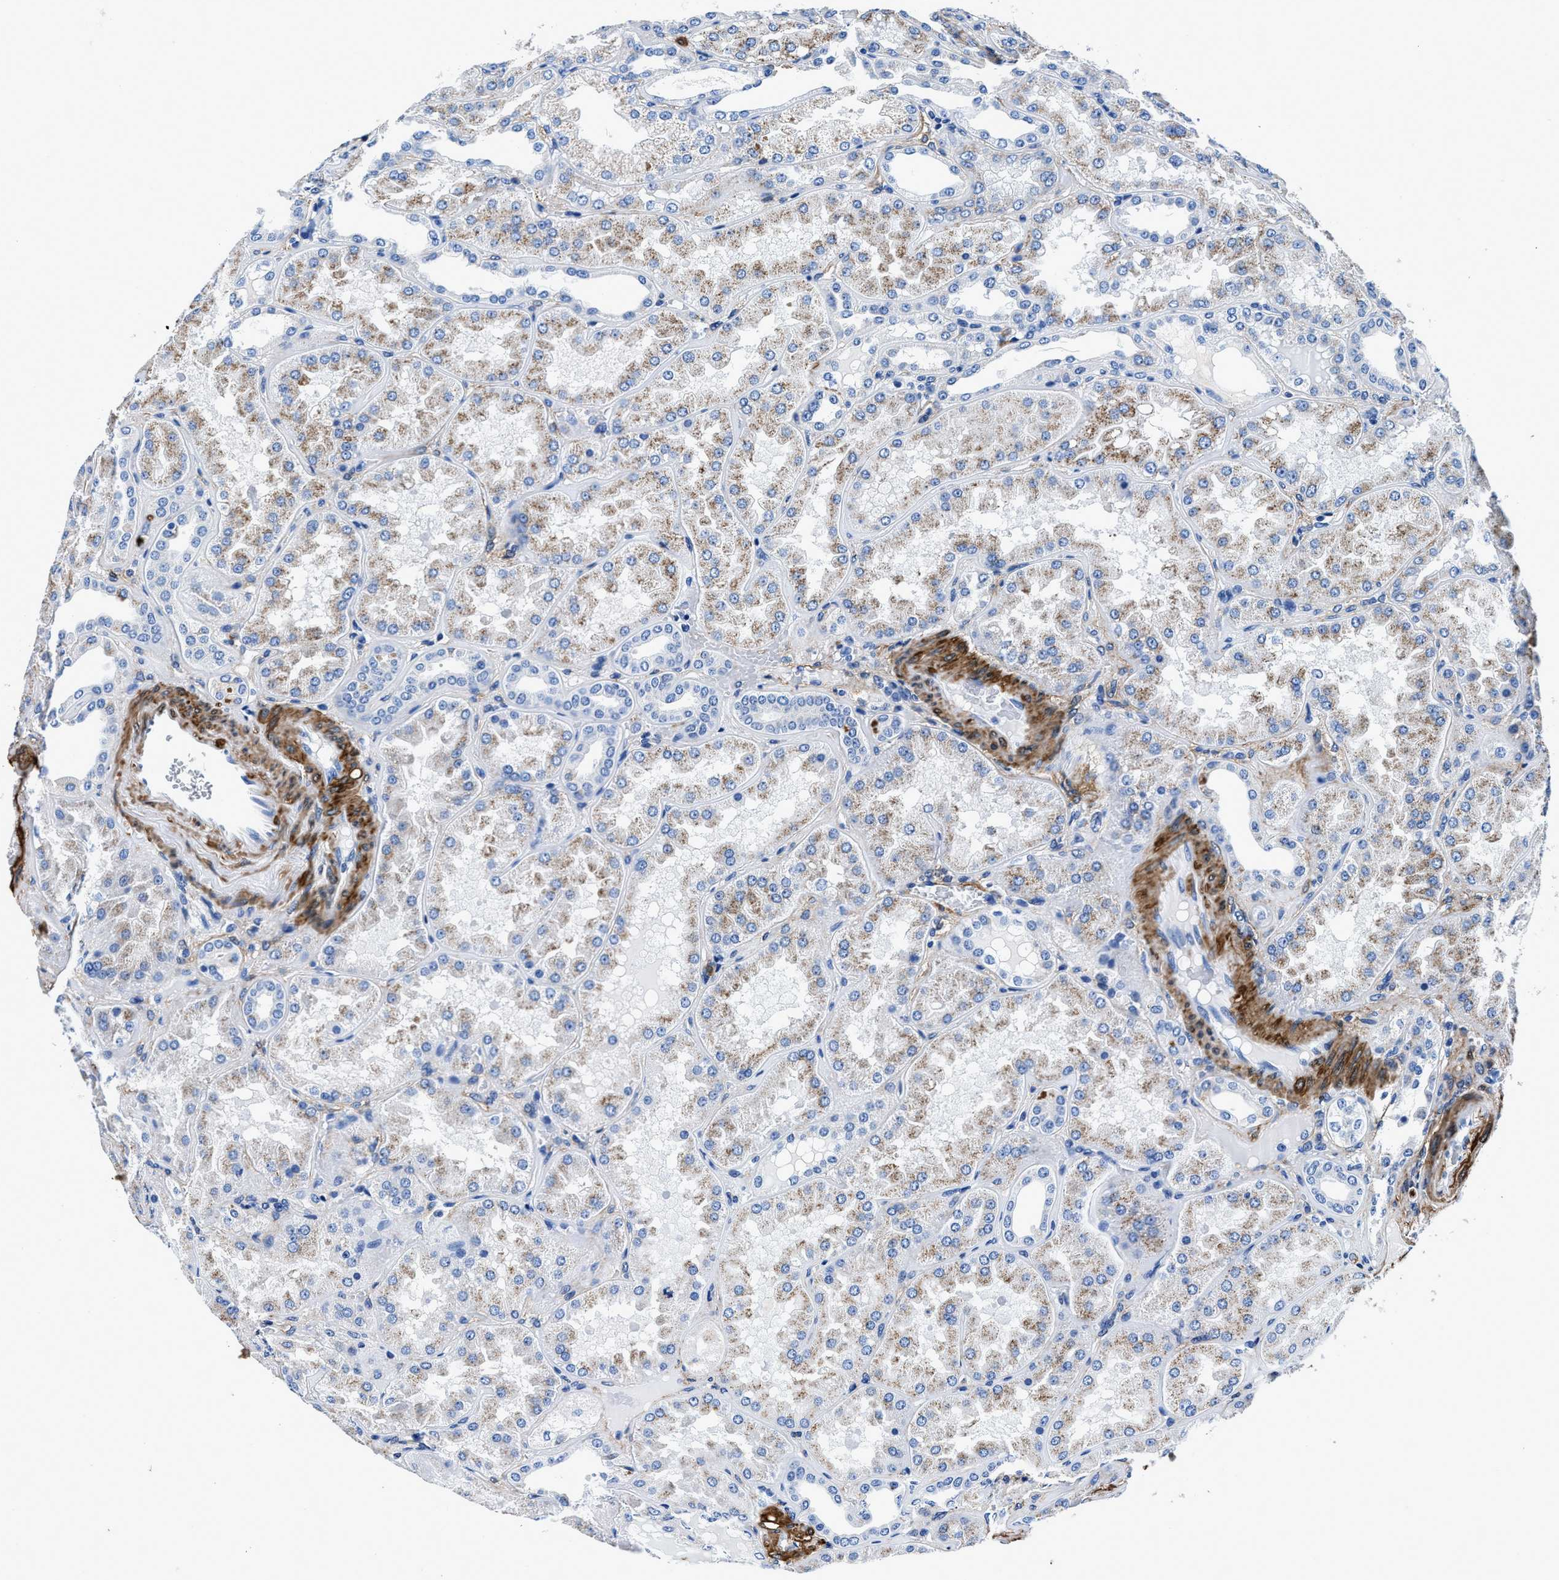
{"staining": {"intensity": "negative", "quantity": "none", "location": "none"}, "tissue": "kidney", "cell_type": "Cells in glomeruli", "image_type": "normal", "snomed": [{"axis": "morphology", "description": "Normal tissue, NOS"}, {"axis": "topography", "description": "Kidney"}], "caption": "High magnification brightfield microscopy of unremarkable kidney stained with DAB (brown) and counterstained with hematoxylin (blue): cells in glomeruli show no significant positivity. The staining is performed using DAB (3,3'-diaminobenzidine) brown chromogen with nuclei counter-stained in using hematoxylin.", "gene": "TEX261", "patient": {"sex": "female", "age": 56}}